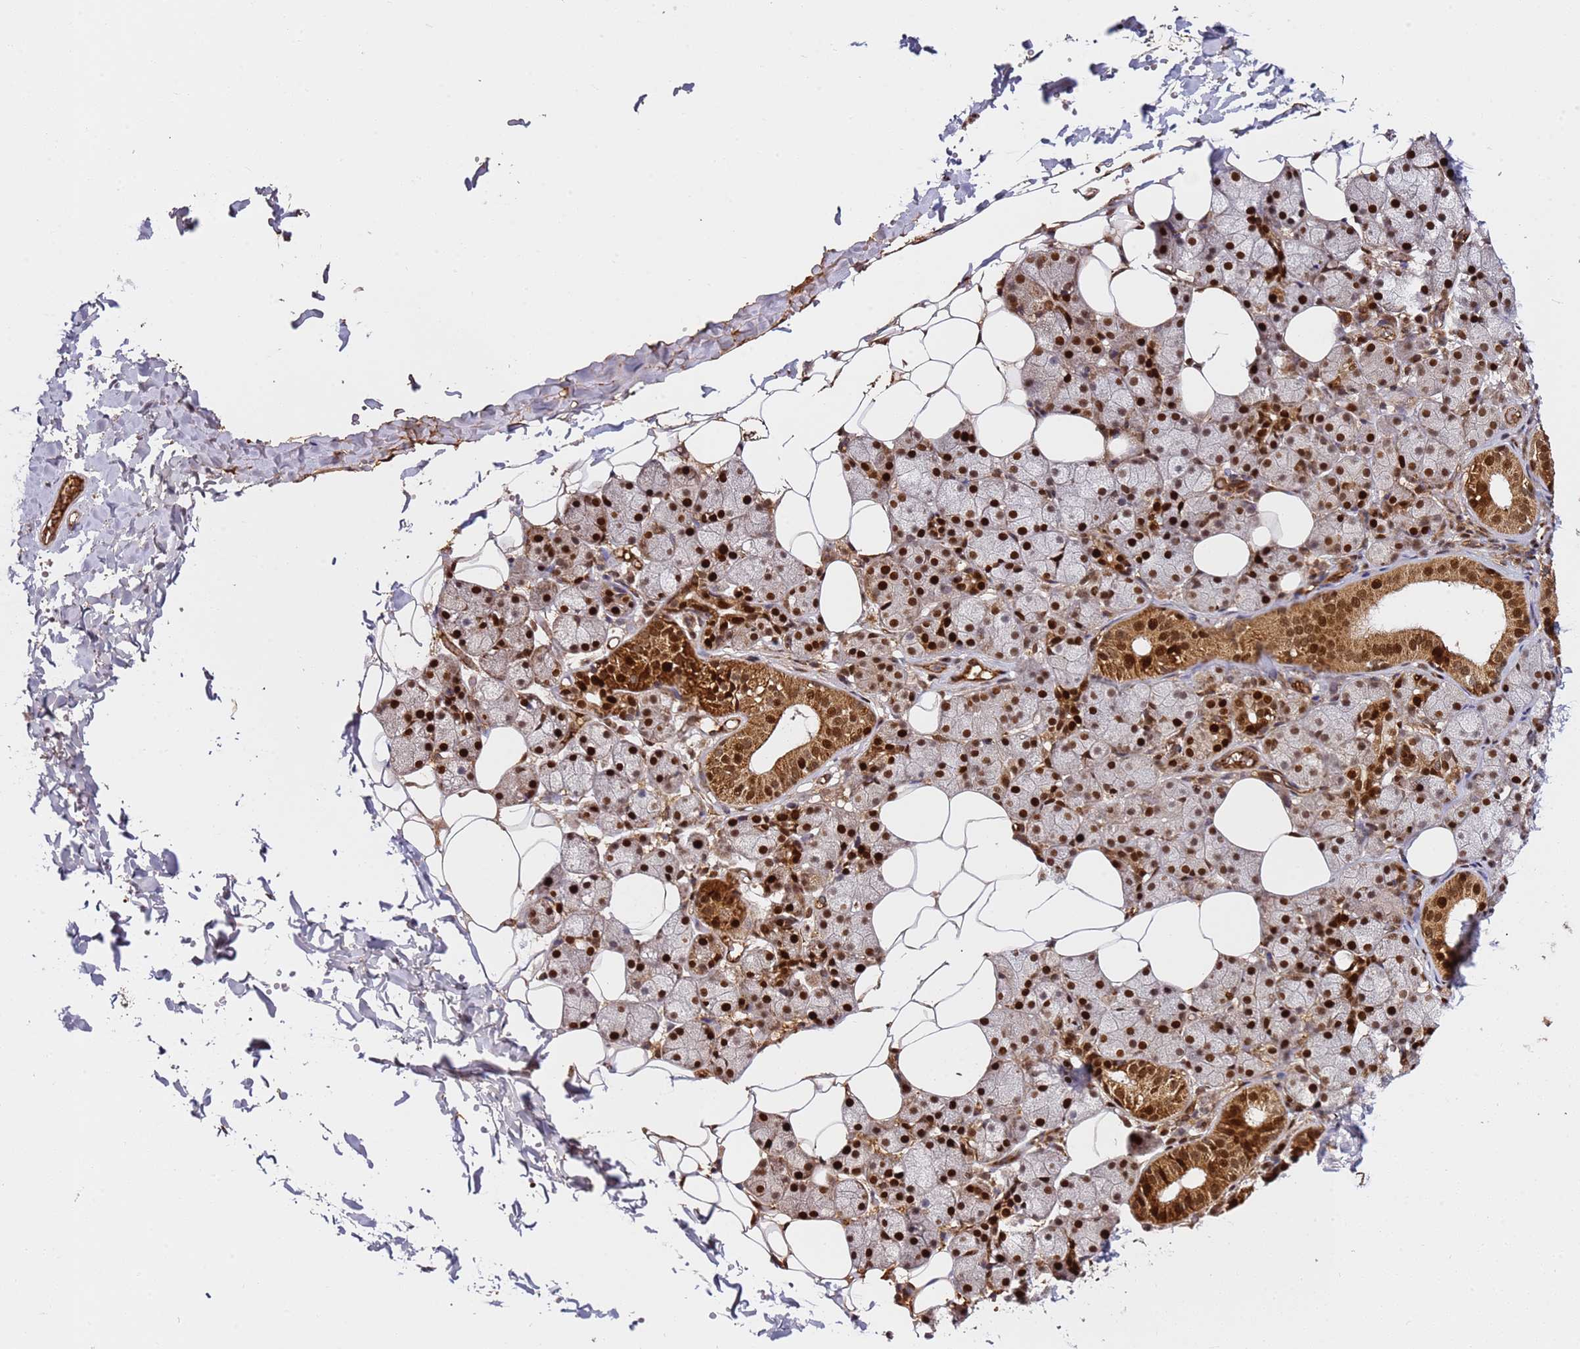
{"staining": {"intensity": "strong", "quantity": ">75%", "location": "cytoplasmic/membranous,nuclear"}, "tissue": "salivary gland", "cell_type": "Glandular cells", "image_type": "normal", "snomed": [{"axis": "morphology", "description": "Normal tissue, NOS"}, {"axis": "topography", "description": "Salivary gland"}], "caption": "Glandular cells reveal high levels of strong cytoplasmic/membranous,nuclear expression in approximately >75% of cells in unremarkable human salivary gland. Immunohistochemistry stains the protein of interest in brown and the nuclei are stained blue.", "gene": "SMOX", "patient": {"sex": "female", "age": 33}}